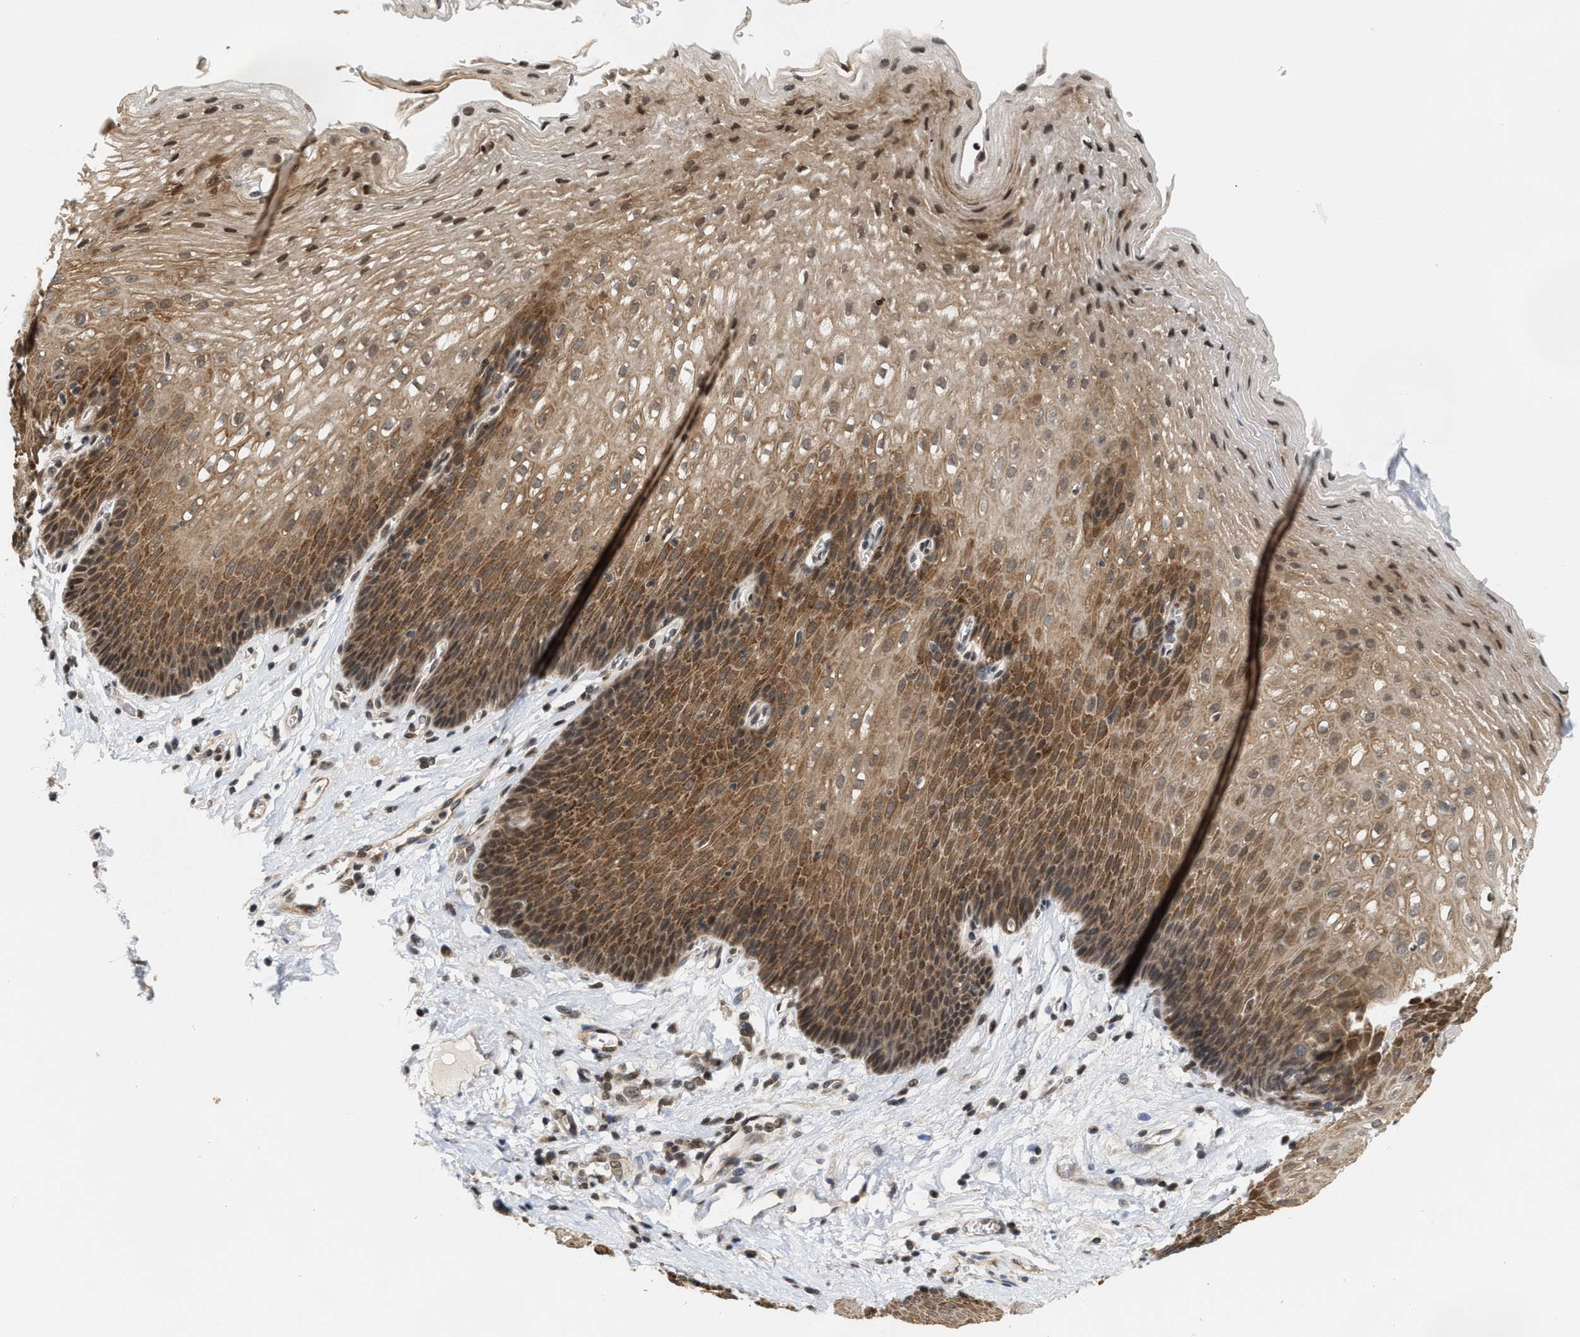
{"staining": {"intensity": "moderate", "quantity": ">75%", "location": "cytoplasmic/membranous,nuclear"}, "tissue": "esophagus", "cell_type": "Squamous epithelial cells", "image_type": "normal", "snomed": [{"axis": "morphology", "description": "Normal tissue, NOS"}, {"axis": "topography", "description": "Esophagus"}], "caption": "Protein analysis of normal esophagus shows moderate cytoplasmic/membranous,nuclear staining in about >75% of squamous epithelial cells.", "gene": "ANKRD6", "patient": {"sex": "male", "age": 48}}